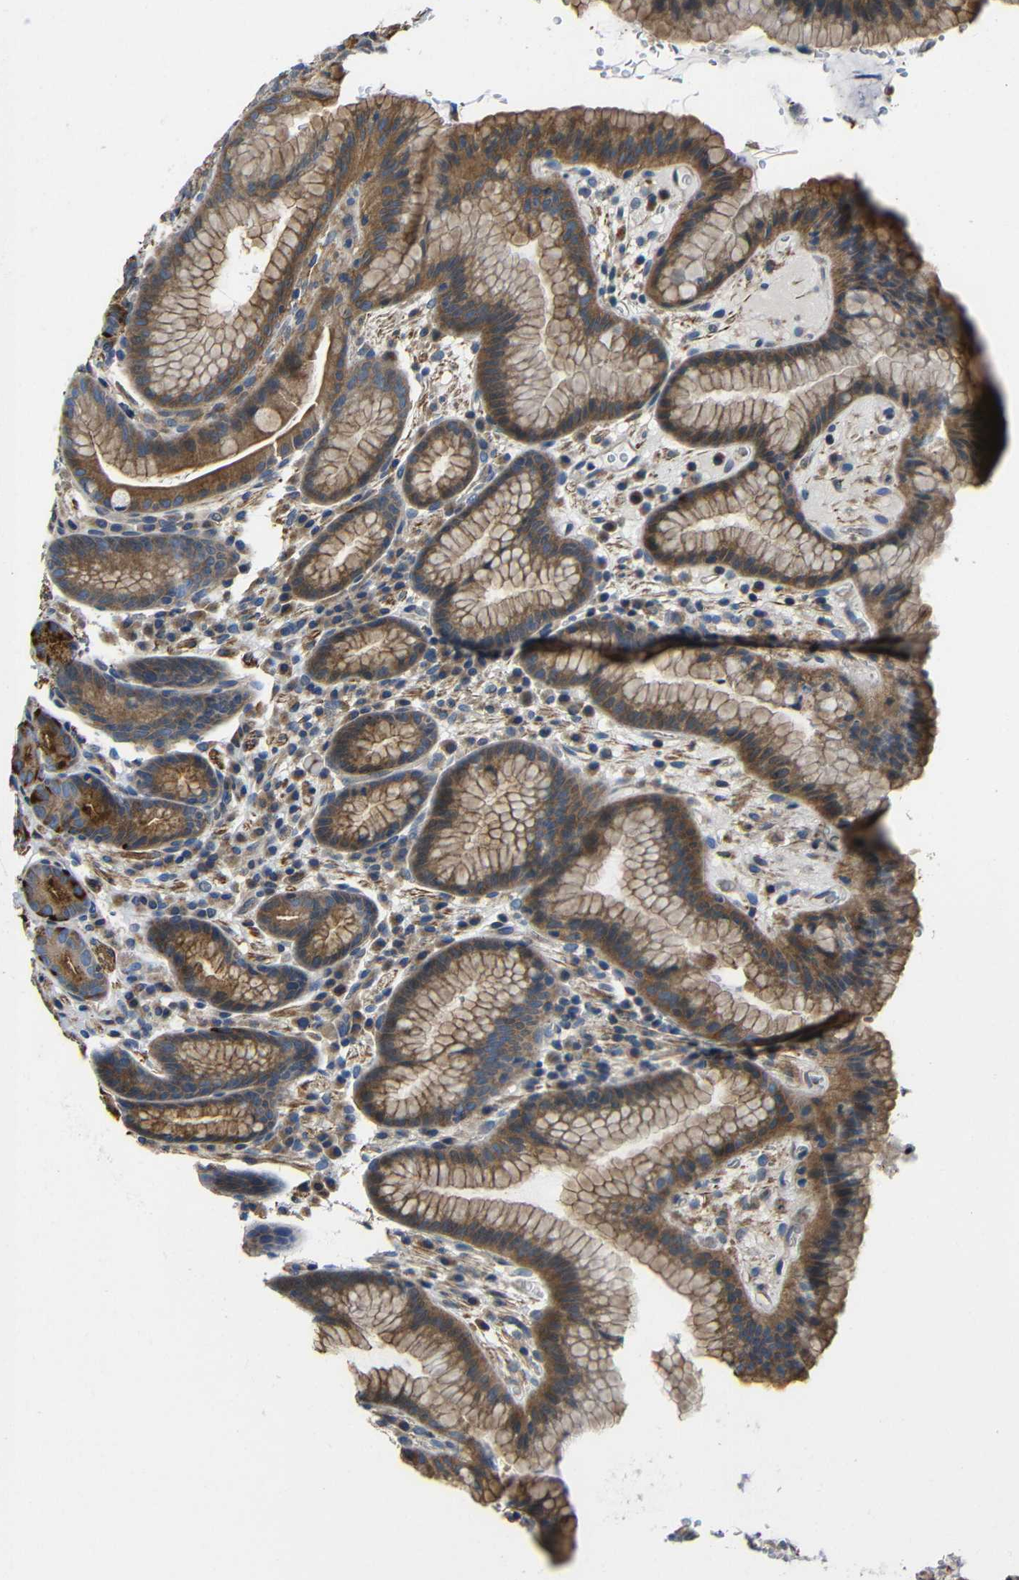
{"staining": {"intensity": "moderate", "quantity": ">75%", "location": "cytoplasmic/membranous"}, "tissue": "stomach", "cell_type": "Glandular cells", "image_type": "normal", "snomed": [{"axis": "morphology", "description": "Normal tissue, NOS"}, {"axis": "topography", "description": "Stomach, lower"}], "caption": "An image of stomach stained for a protein displays moderate cytoplasmic/membranous brown staining in glandular cells. Immunohistochemistry stains the protein in brown and the nuclei are stained blue.", "gene": "GDI1", "patient": {"sex": "male", "age": 52}}